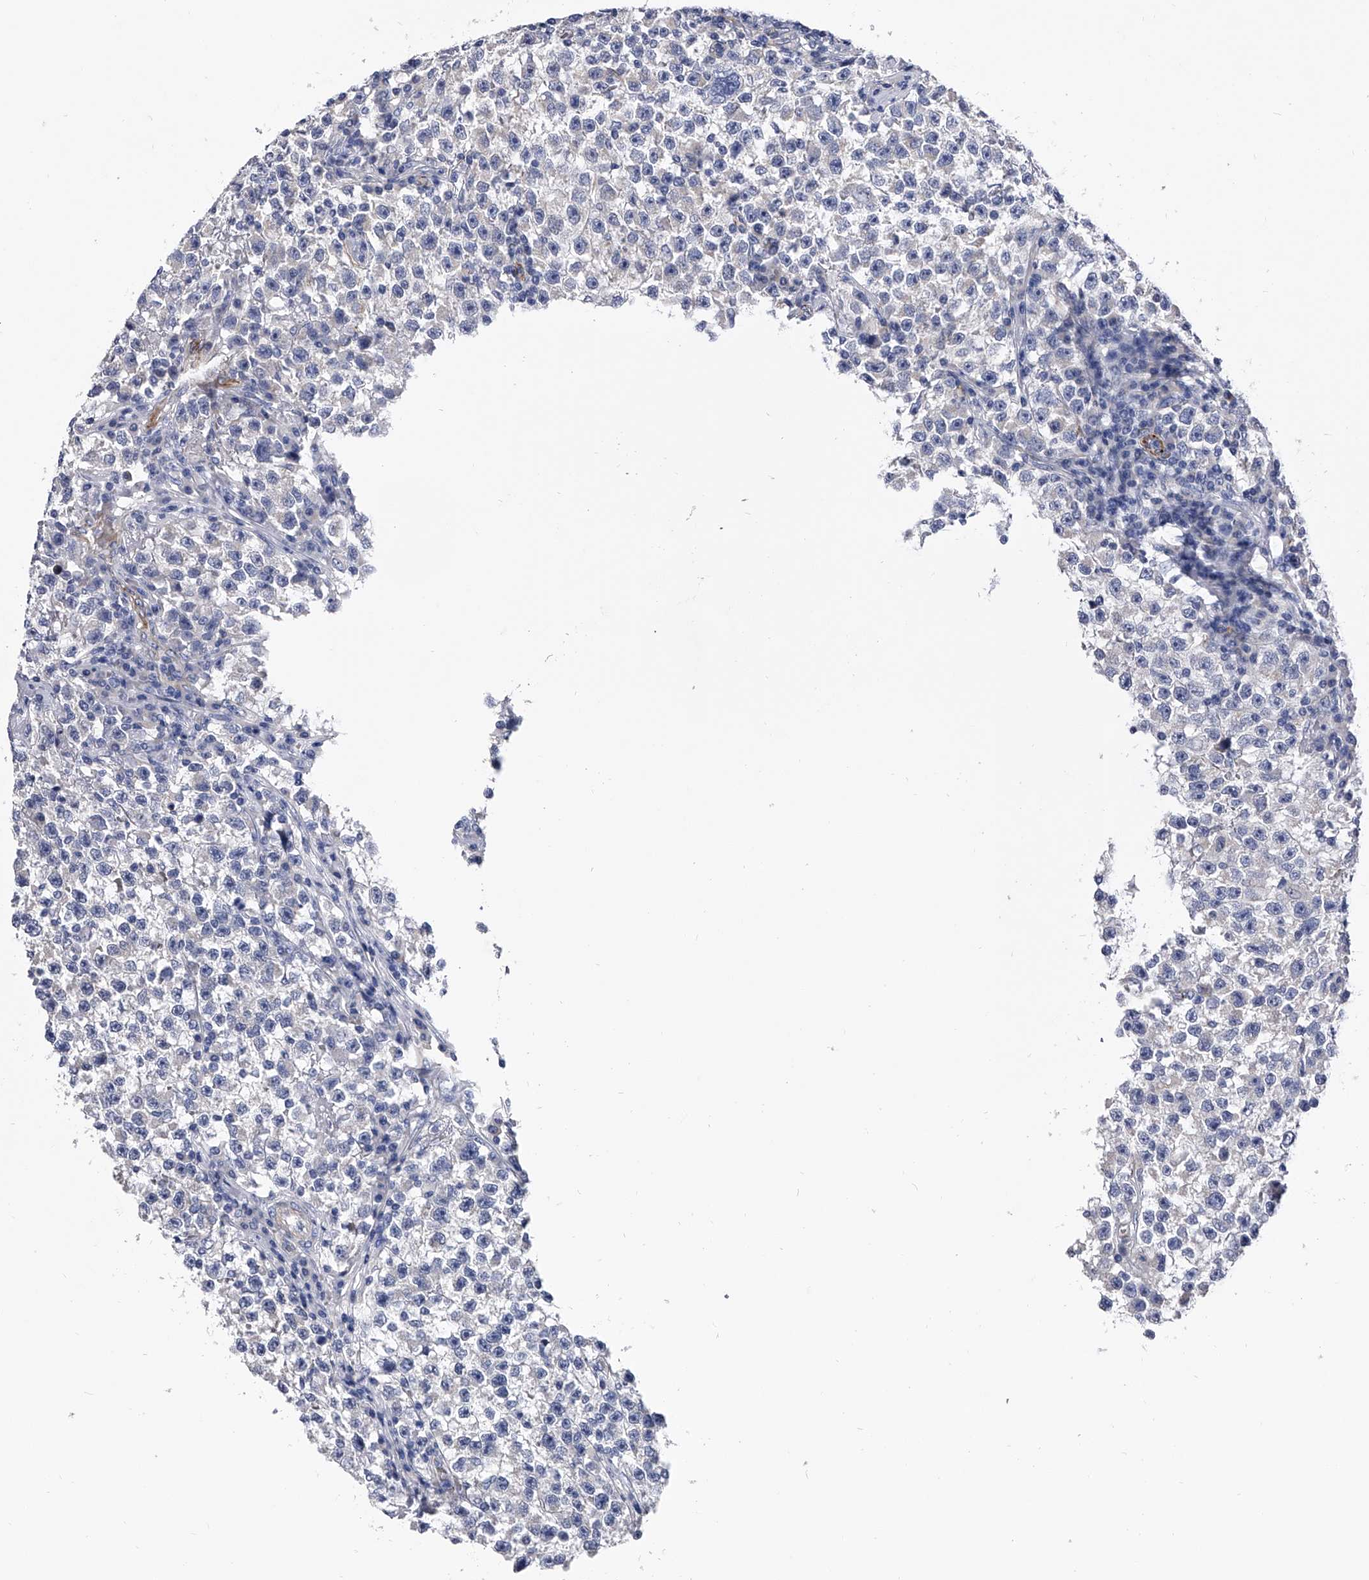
{"staining": {"intensity": "negative", "quantity": "none", "location": "none"}, "tissue": "testis cancer", "cell_type": "Tumor cells", "image_type": "cancer", "snomed": [{"axis": "morphology", "description": "Seminoma, NOS"}, {"axis": "topography", "description": "Testis"}], "caption": "Micrograph shows no significant protein staining in tumor cells of testis seminoma. (DAB (3,3'-diaminobenzidine) immunohistochemistry (IHC) visualized using brightfield microscopy, high magnification).", "gene": "EFCAB7", "patient": {"sex": "male", "age": 22}}